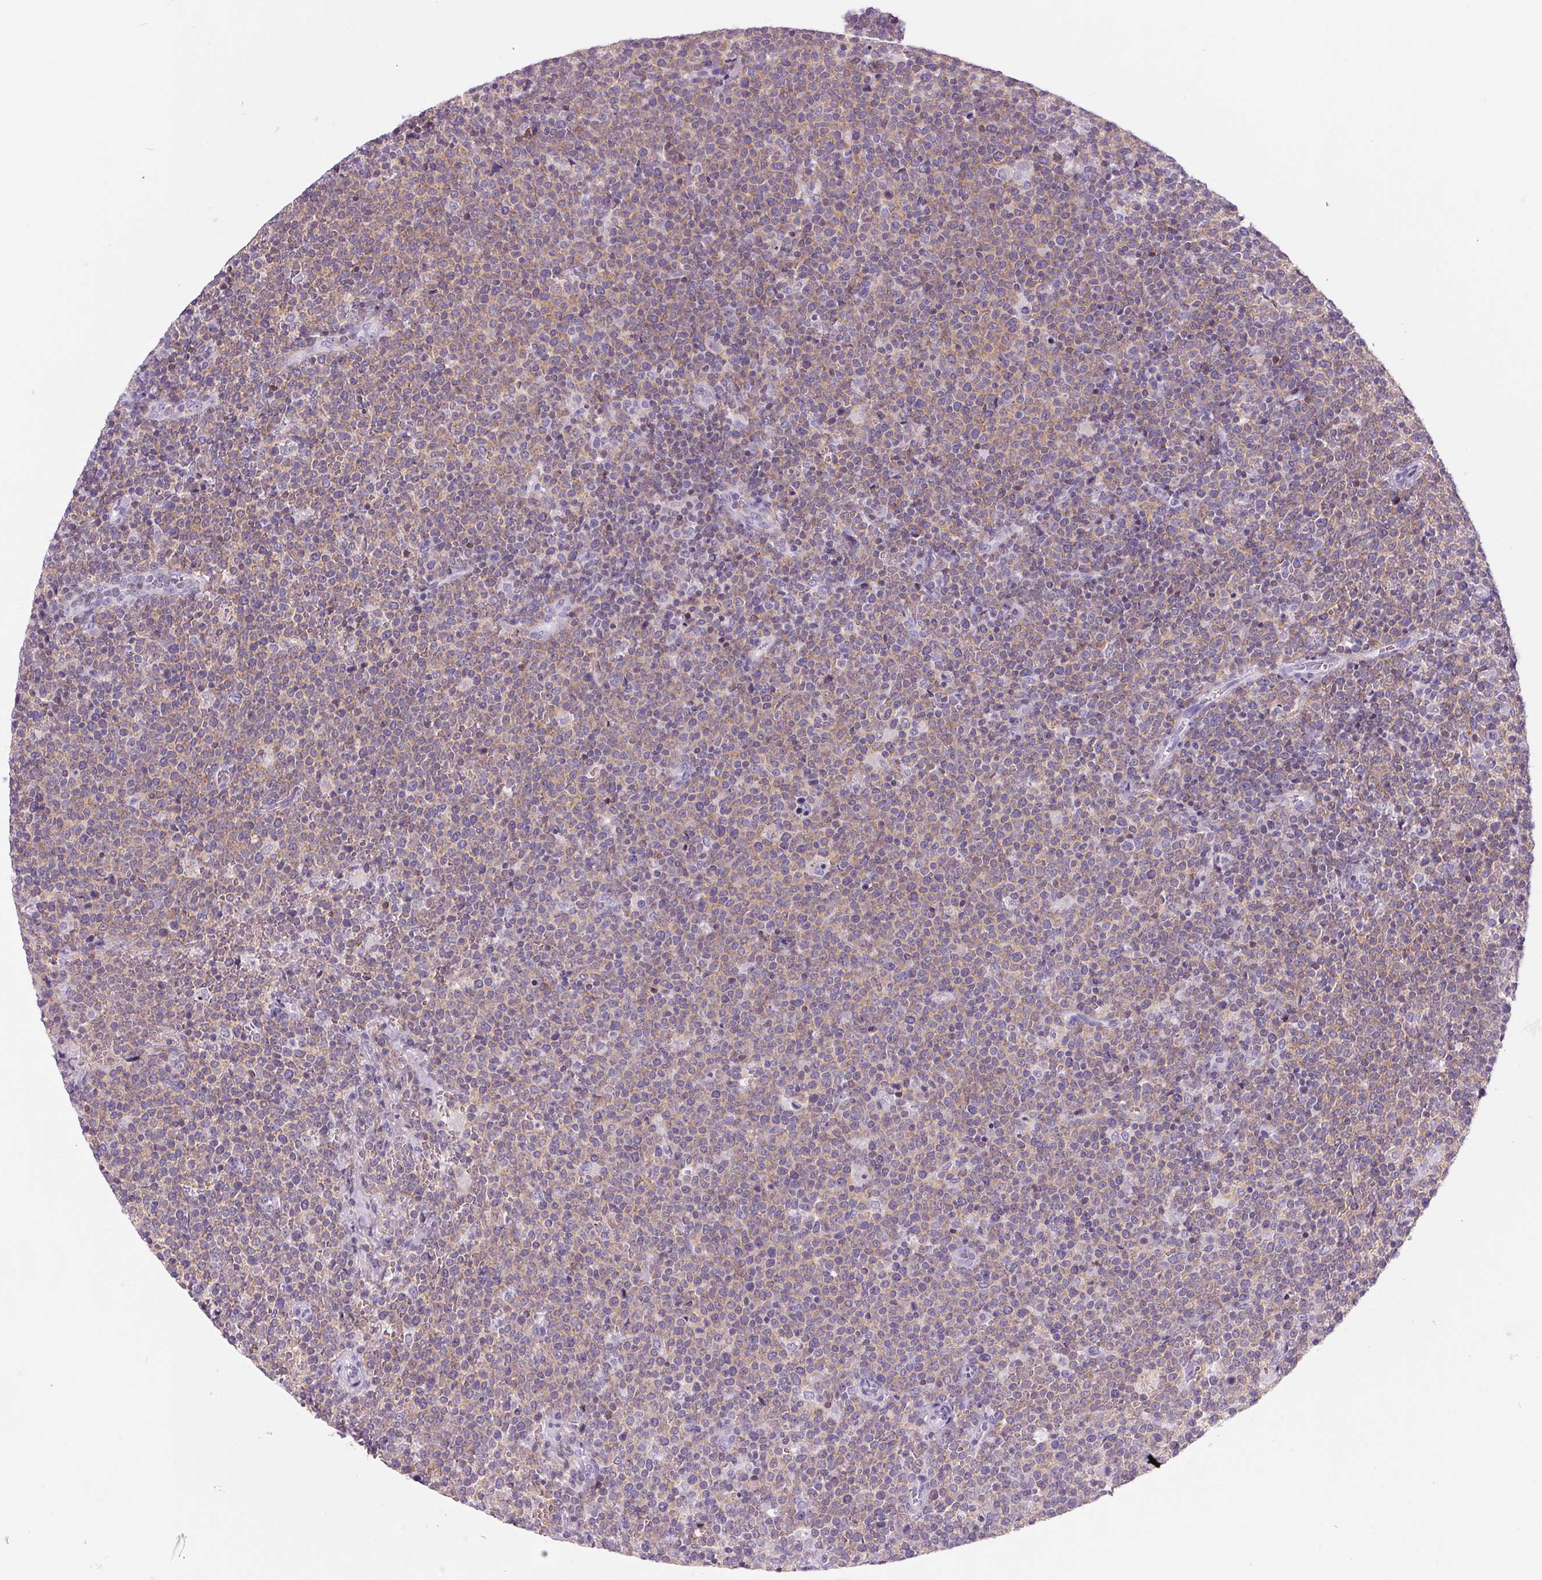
{"staining": {"intensity": "weak", "quantity": "25%-75%", "location": "cytoplasmic/membranous"}, "tissue": "lymphoma", "cell_type": "Tumor cells", "image_type": "cancer", "snomed": [{"axis": "morphology", "description": "Malignant lymphoma, non-Hodgkin's type, High grade"}, {"axis": "topography", "description": "Lymph node"}], "caption": "Lymphoma stained for a protein exhibits weak cytoplasmic/membranous positivity in tumor cells. (IHC, brightfield microscopy, high magnification).", "gene": "S100A2", "patient": {"sex": "male", "age": 61}}